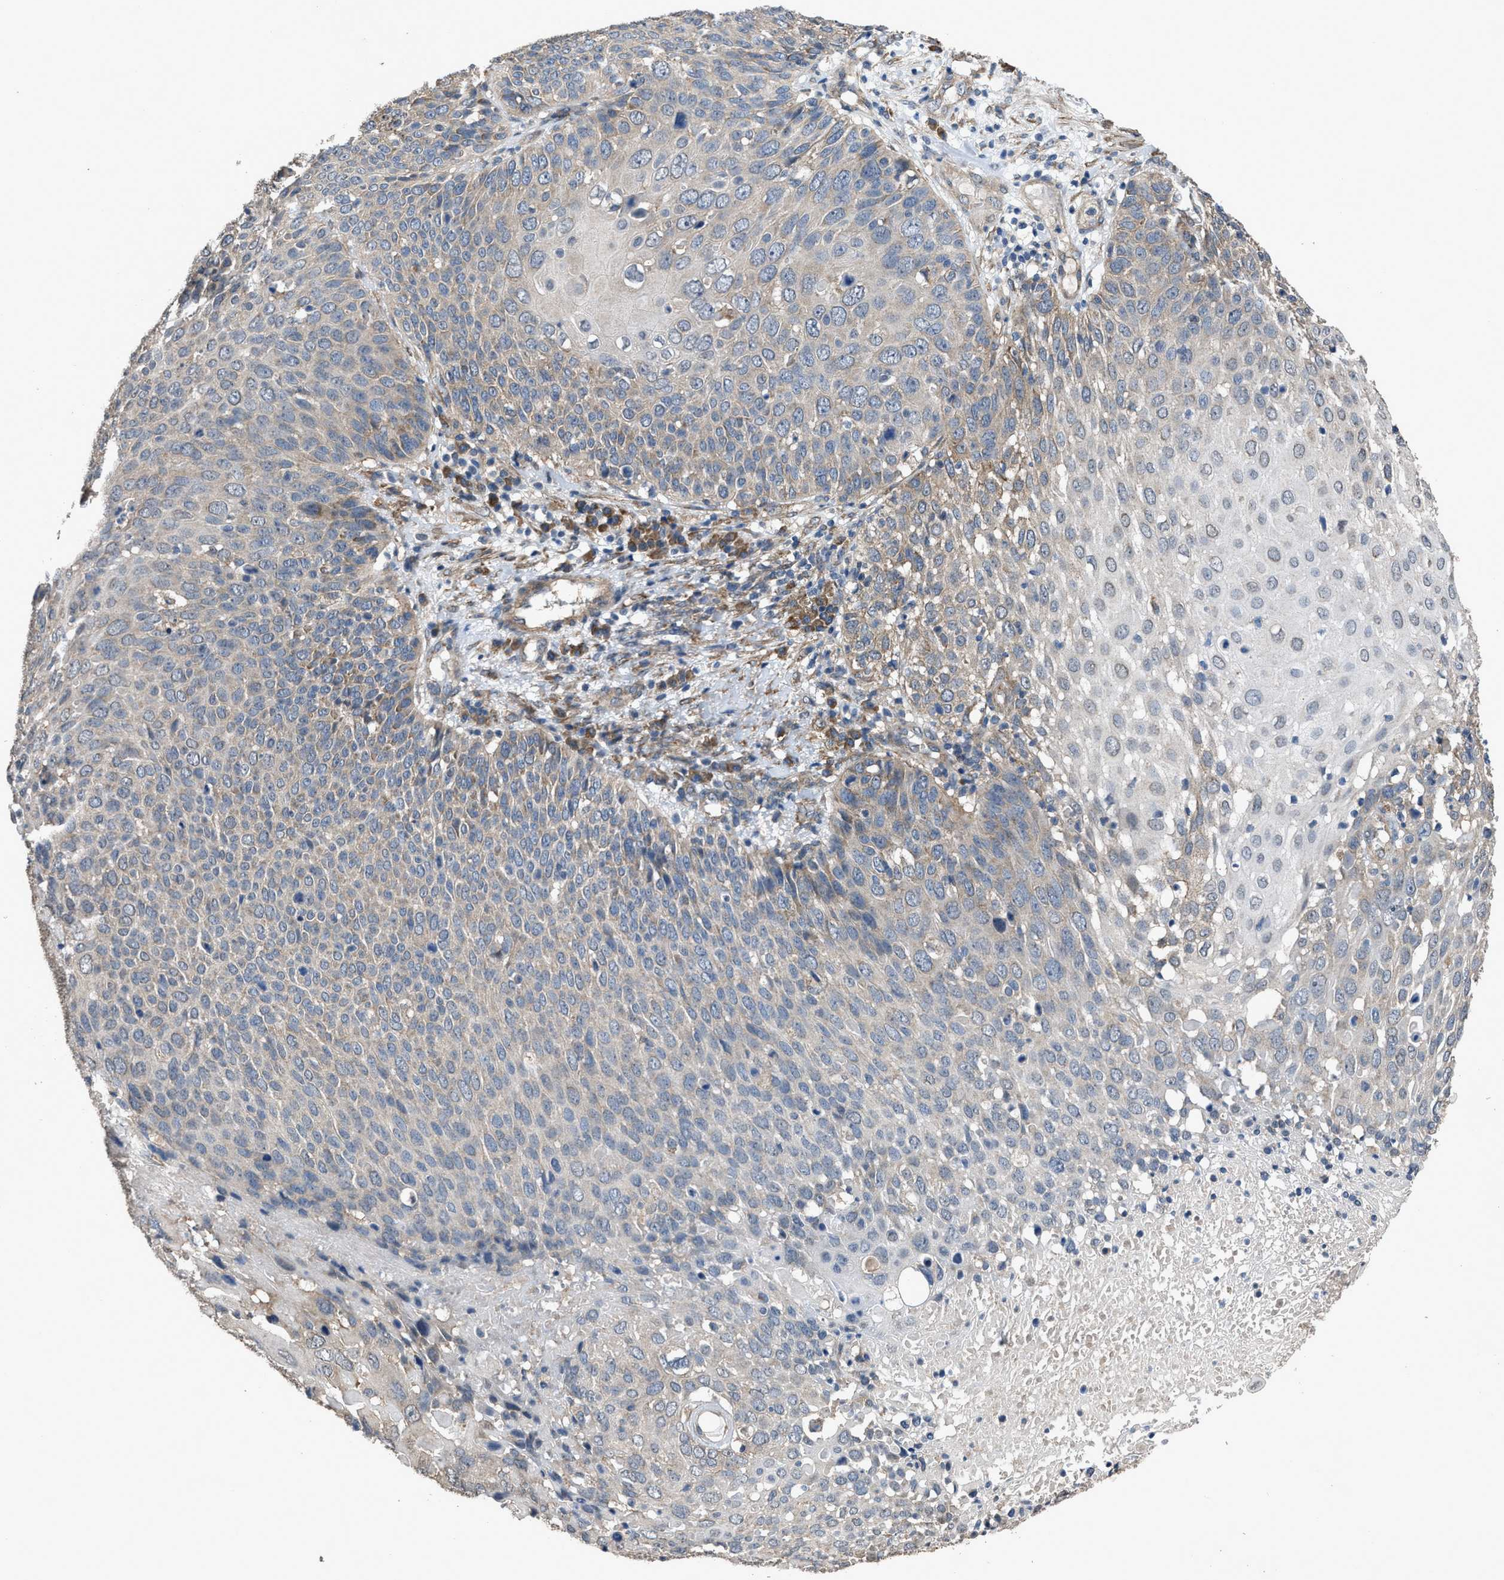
{"staining": {"intensity": "weak", "quantity": "<25%", "location": "cytoplasmic/membranous"}, "tissue": "cervical cancer", "cell_type": "Tumor cells", "image_type": "cancer", "snomed": [{"axis": "morphology", "description": "Squamous cell carcinoma, NOS"}, {"axis": "topography", "description": "Cervix"}], "caption": "Cervical squamous cell carcinoma stained for a protein using immunohistochemistry exhibits no positivity tumor cells.", "gene": "ARL6", "patient": {"sex": "female", "age": 74}}